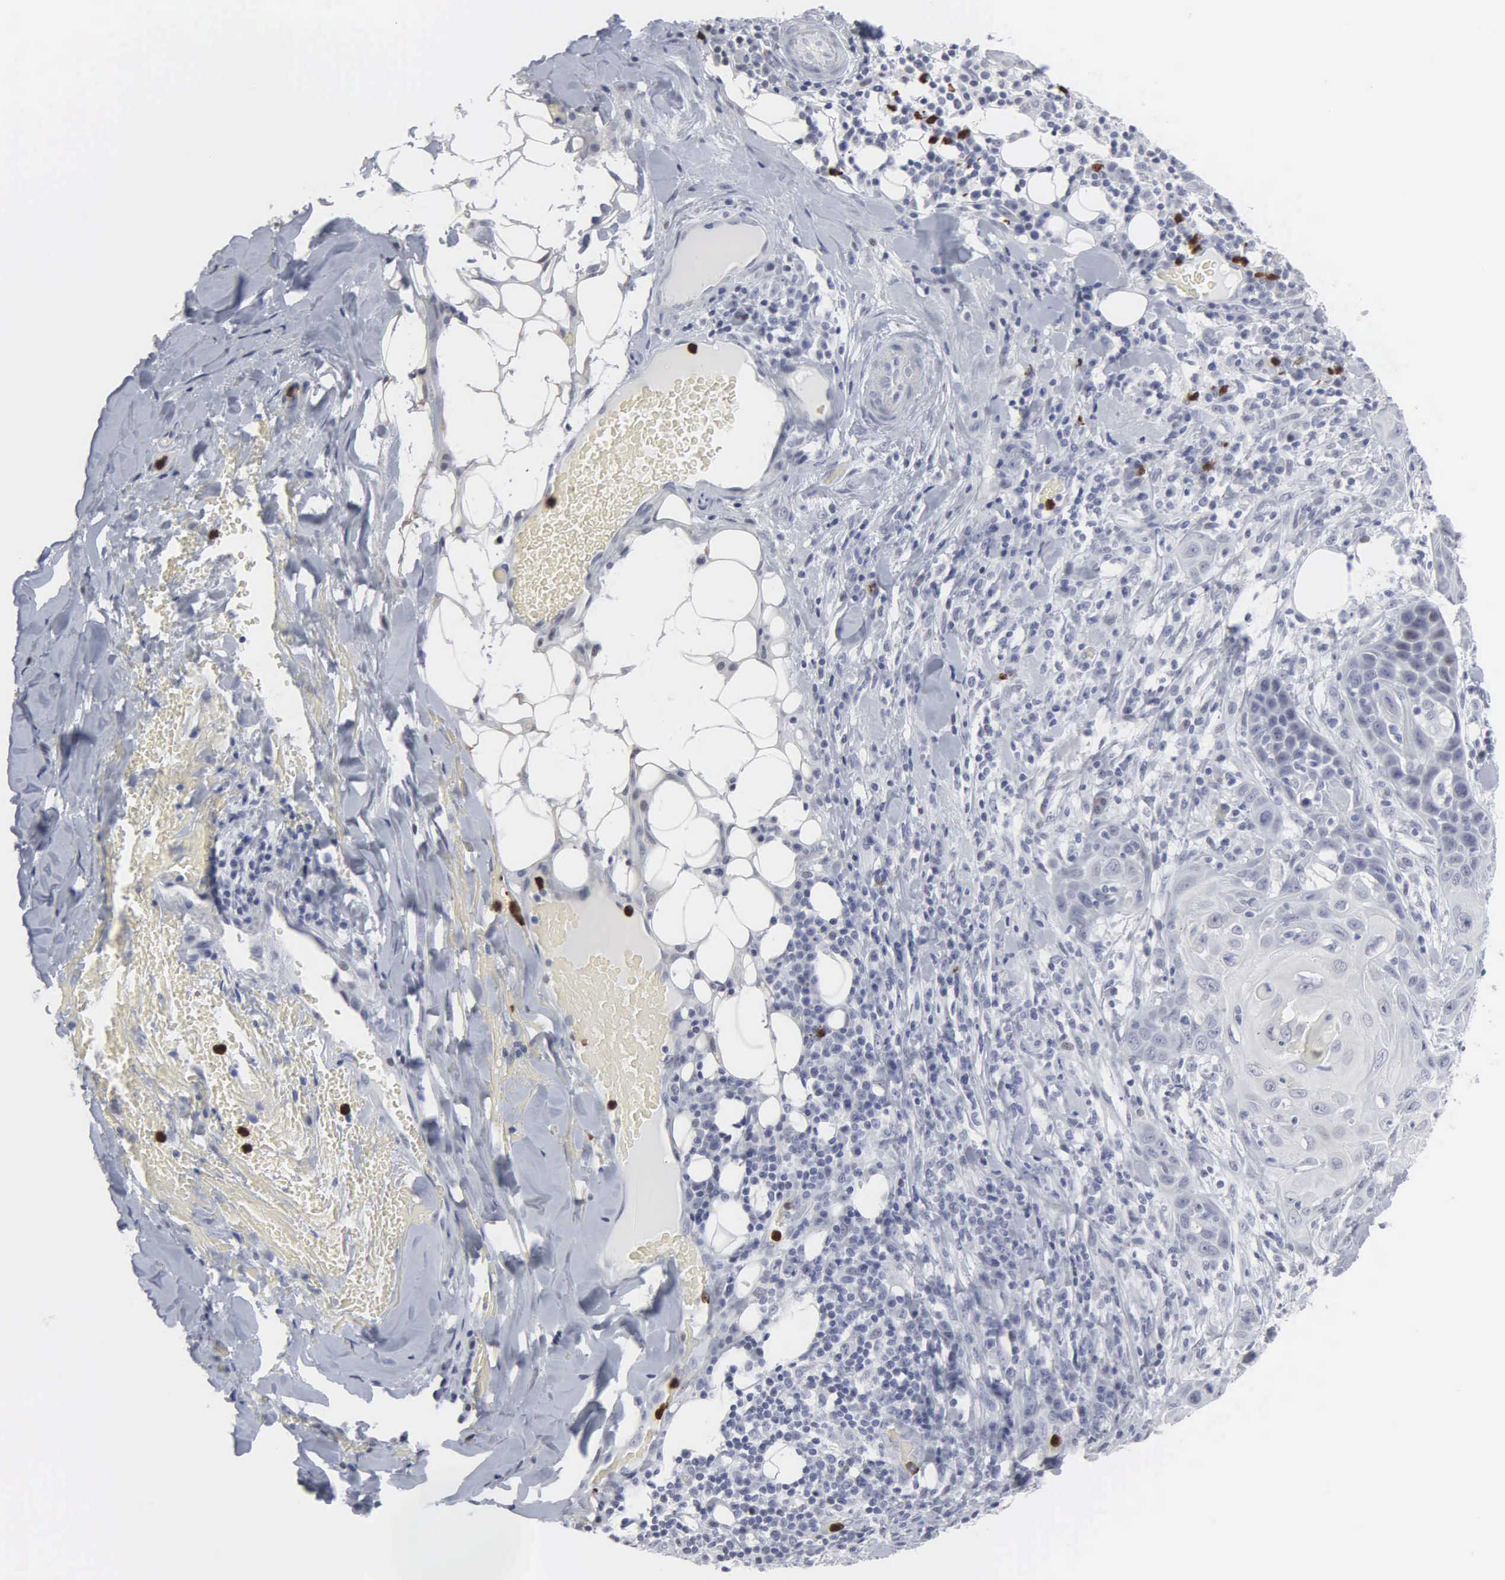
{"staining": {"intensity": "negative", "quantity": "none", "location": "none"}, "tissue": "skin cancer", "cell_type": "Tumor cells", "image_type": "cancer", "snomed": [{"axis": "morphology", "description": "Squamous cell carcinoma, NOS"}, {"axis": "topography", "description": "Skin"}], "caption": "Immunohistochemistry (IHC) photomicrograph of skin squamous cell carcinoma stained for a protein (brown), which reveals no expression in tumor cells.", "gene": "SPIN3", "patient": {"sex": "male", "age": 84}}